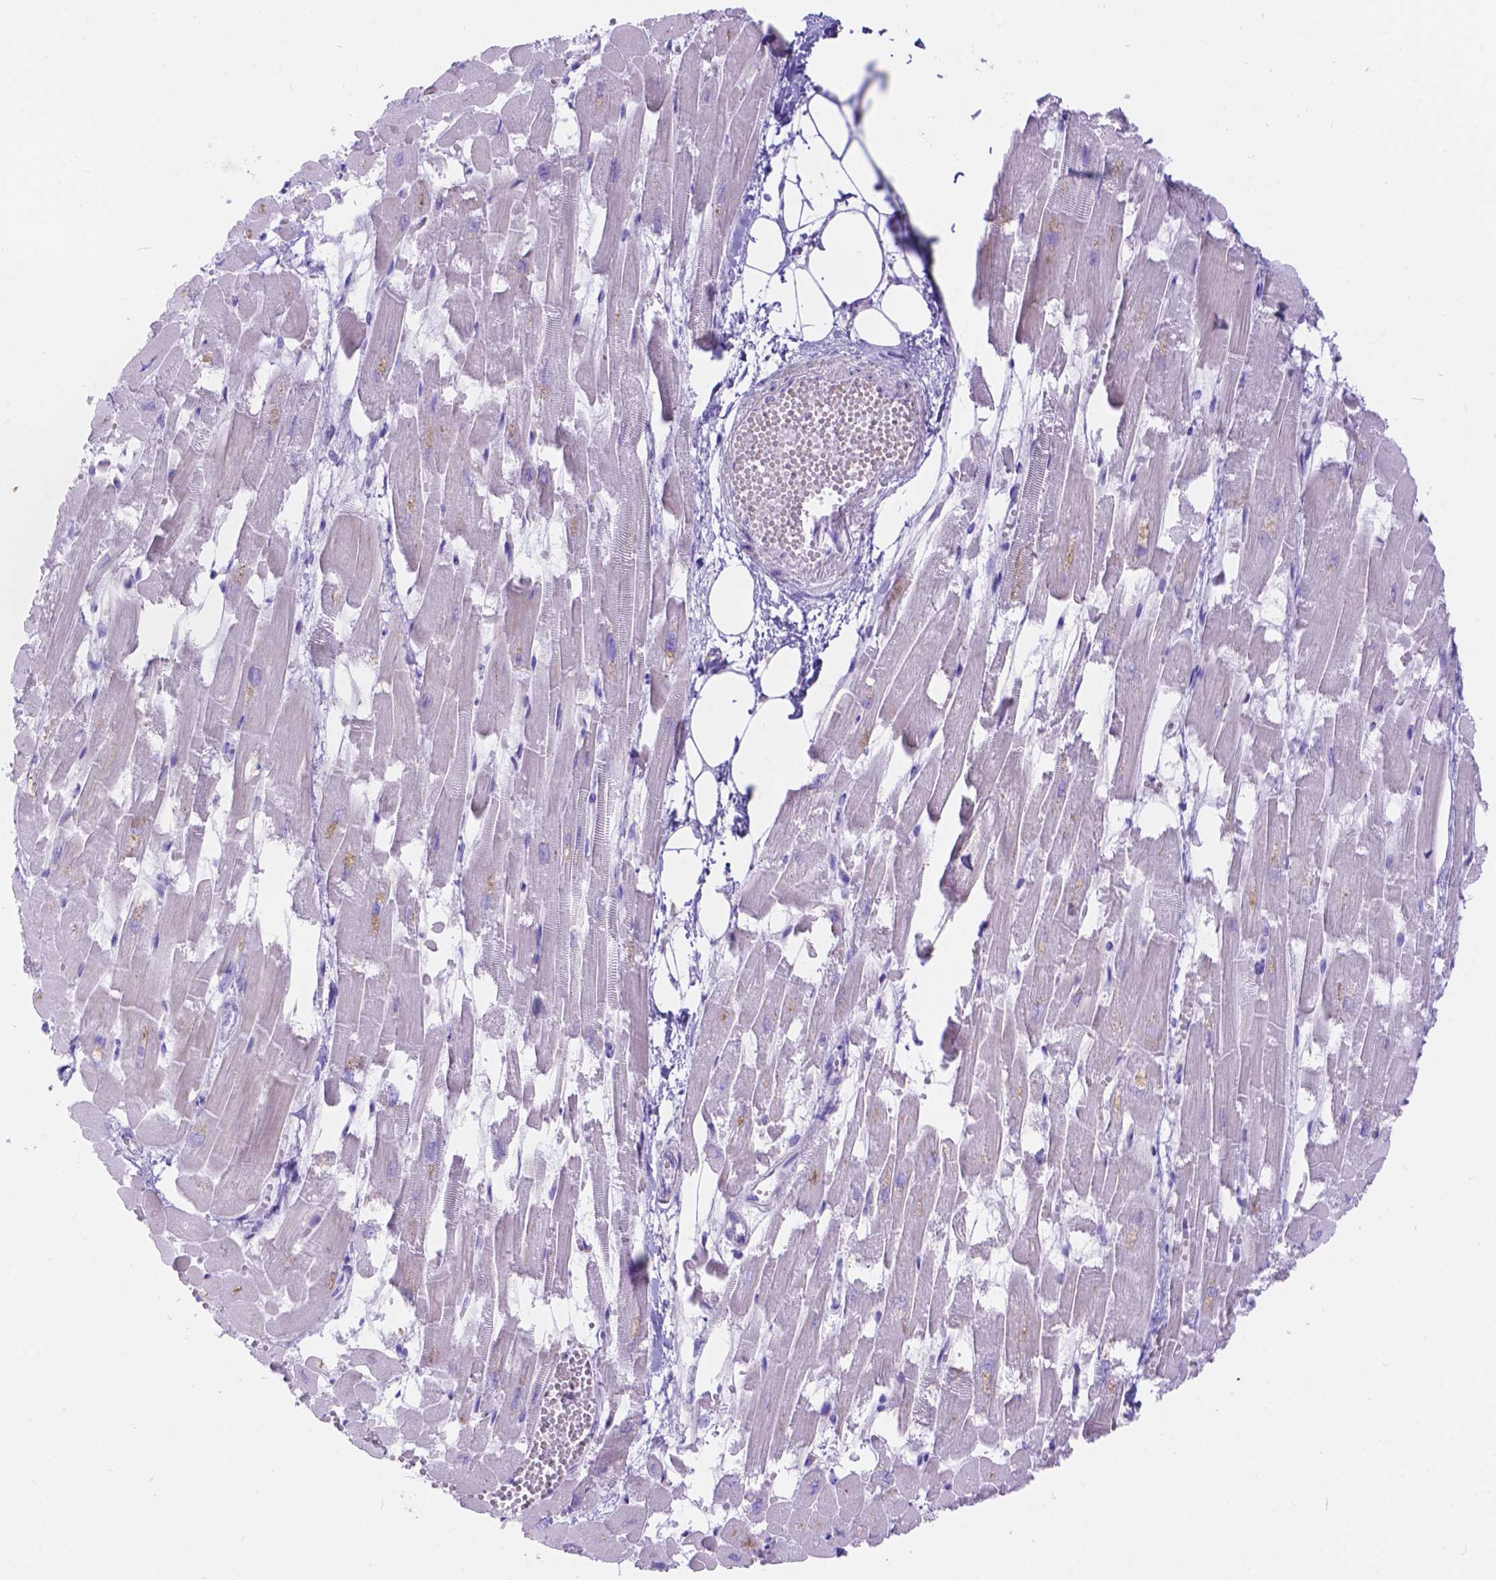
{"staining": {"intensity": "weak", "quantity": "<25%", "location": "cytoplasmic/membranous"}, "tissue": "heart muscle", "cell_type": "Cardiomyocytes", "image_type": "normal", "snomed": [{"axis": "morphology", "description": "Normal tissue, NOS"}, {"axis": "topography", "description": "Heart"}], "caption": "Immunohistochemistry micrograph of normal heart muscle: human heart muscle stained with DAB exhibits no significant protein staining in cardiomyocytes.", "gene": "KLHL10", "patient": {"sex": "female", "age": 52}}